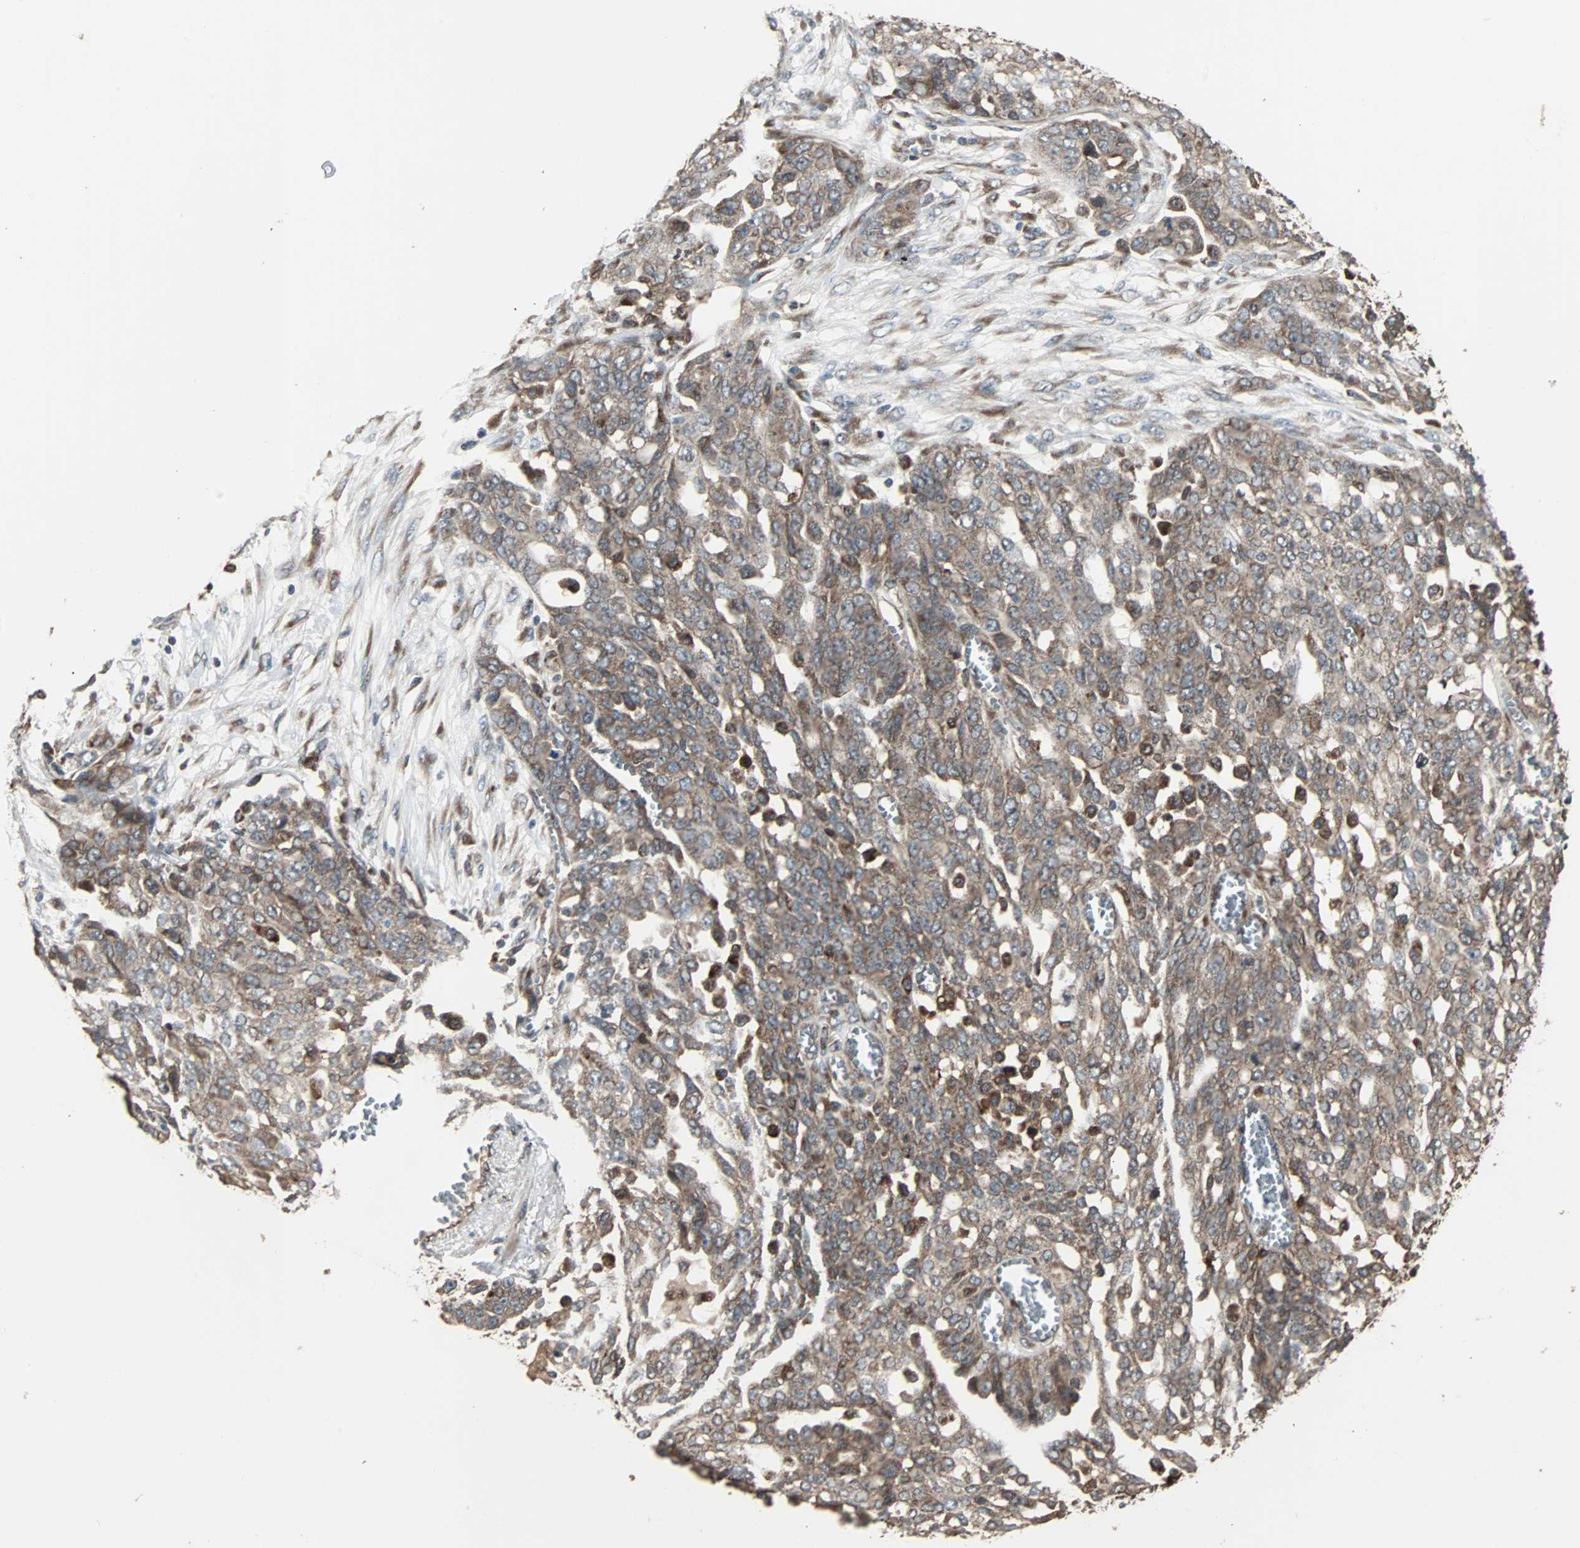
{"staining": {"intensity": "moderate", "quantity": ">75%", "location": "cytoplasmic/membranous"}, "tissue": "ovarian cancer", "cell_type": "Tumor cells", "image_type": "cancer", "snomed": [{"axis": "morphology", "description": "Cystadenocarcinoma, serous, NOS"}, {"axis": "topography", "description": "Soft tissue"}, {"axis": "topography", "description": "Ovary"}], "caption": "A brown stain labels moderate cytoplasmic/membranous positivity of a protein in ovarian cancer tumor cells.", "gene": "RAB7A", "patient": {"sex": "female", "age": 57}}